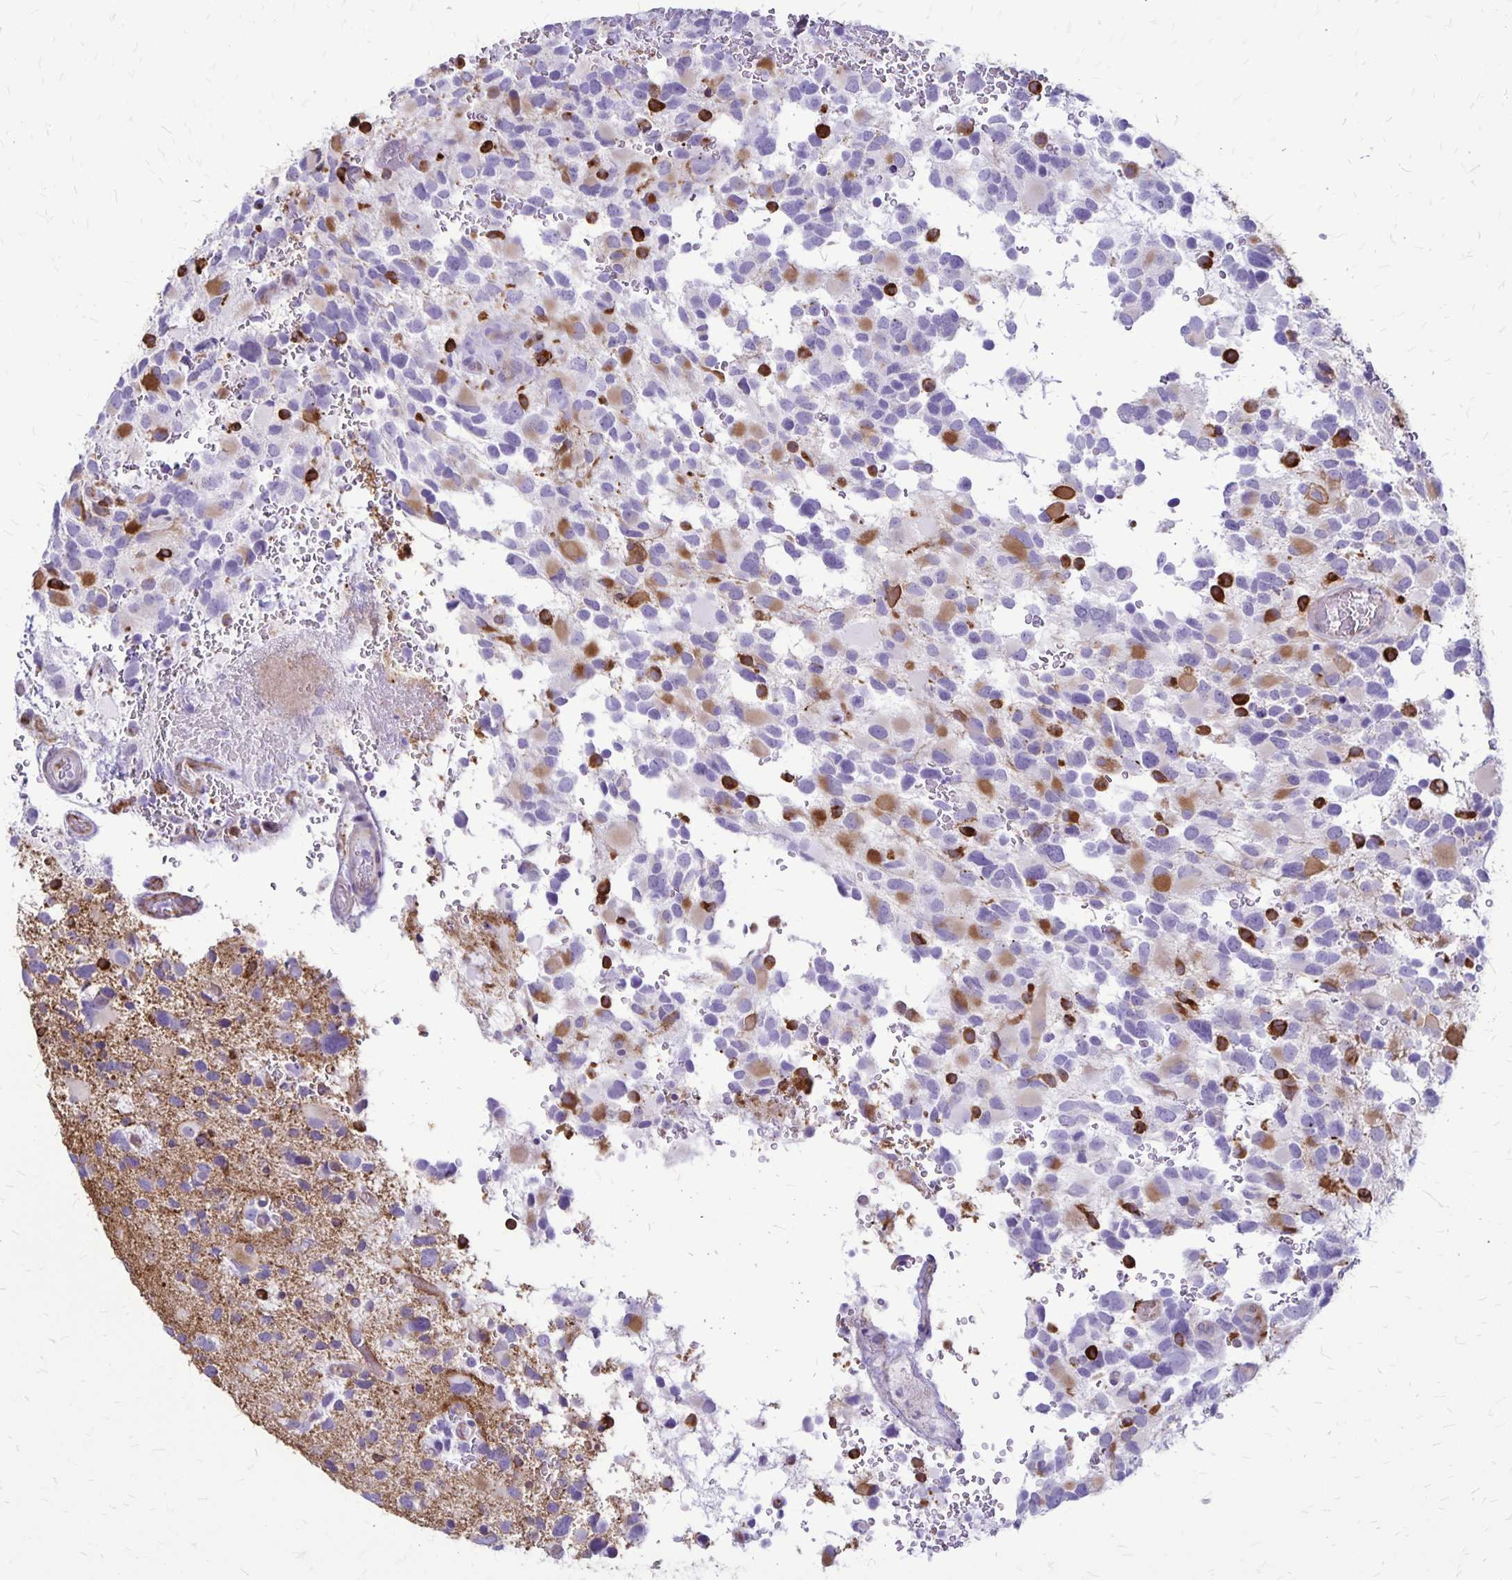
{"staining": {"intensity": "moderate", "quantity": "<25%", "location": "cytoplasmic/membranous"}, "tissue": "glioma", "cell_type": "Tumor cells", "image_type": "cancer", "snomed": [{"axis": "morphology", "description": "Glioma, malignant, Low grade"}, {"axis": "topography", "description": "Brain"}], "caption": "DAB (3,3'-diaminobenzidine) immunohistochemical staining of human malignant glioma (low-grade) exhibits moderate cytoplasmic/membranous protein expression in approximately <25% of tumor cells. (IHC, brightfield microscopy, high magnification).", "gene": "RTN1", "patient": {"sex": "female", "age": 32}}